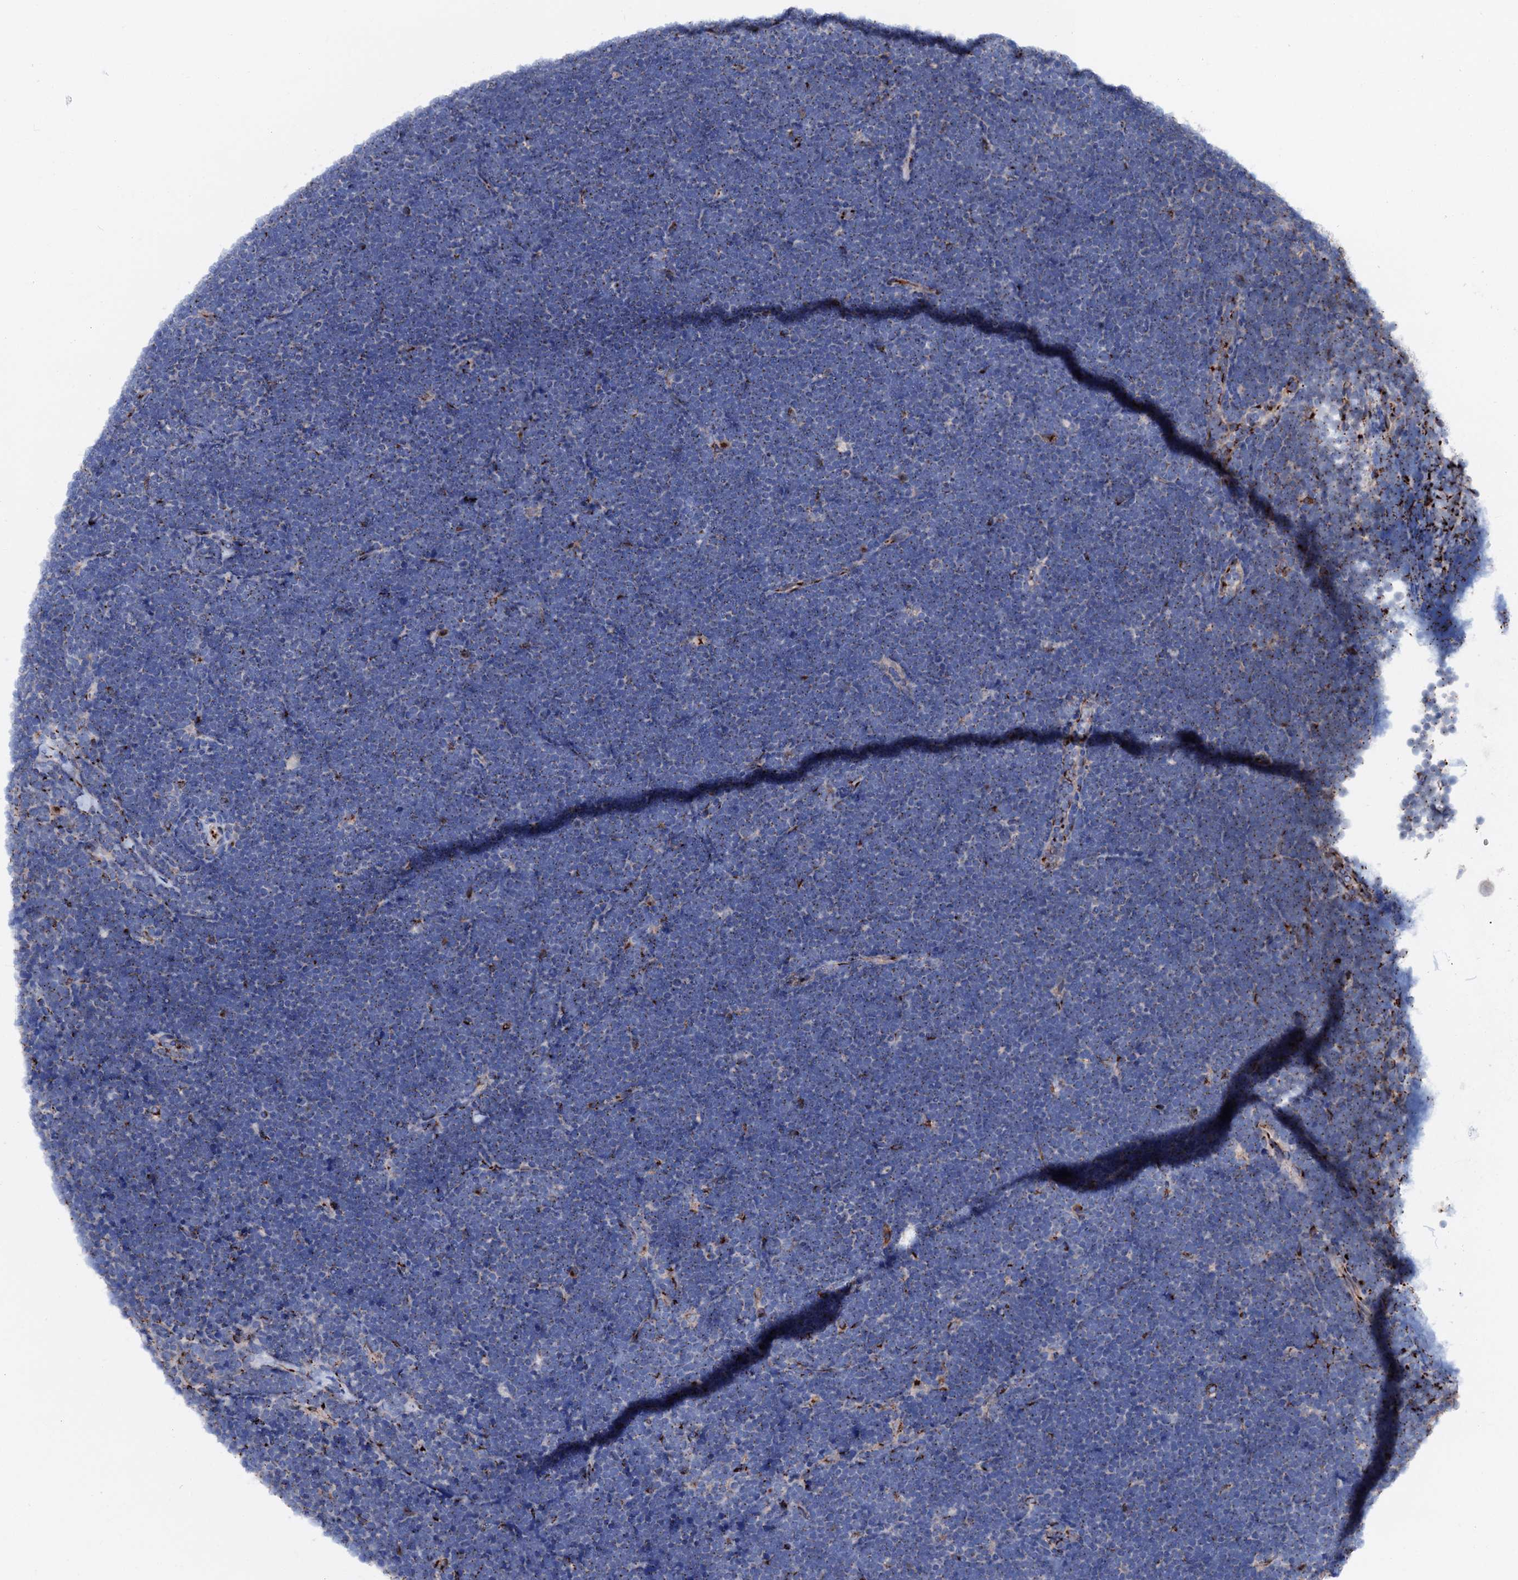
{"staining": {"intensity": "negative", "quantity": "none", "location": "none"}, "tissue": "lymphoma", "cell_type": "Tumor cells", "image_type": "cancer", "snomed": [{"axis": "morphology", "description": "Malignant lymphoma, non-Hodgkin's type, High grade"}, {"axis": "topography", "description": "Lymph node"}], "caption": "A micrograph of human lymphoma is negative for staining in tumor cells. The staining is performed using DAB brown chromogen with nuclei counter-stained in using hematoxylin.", "gene": "TMCO3", "patient": {"sex": "male", "age": 13}}